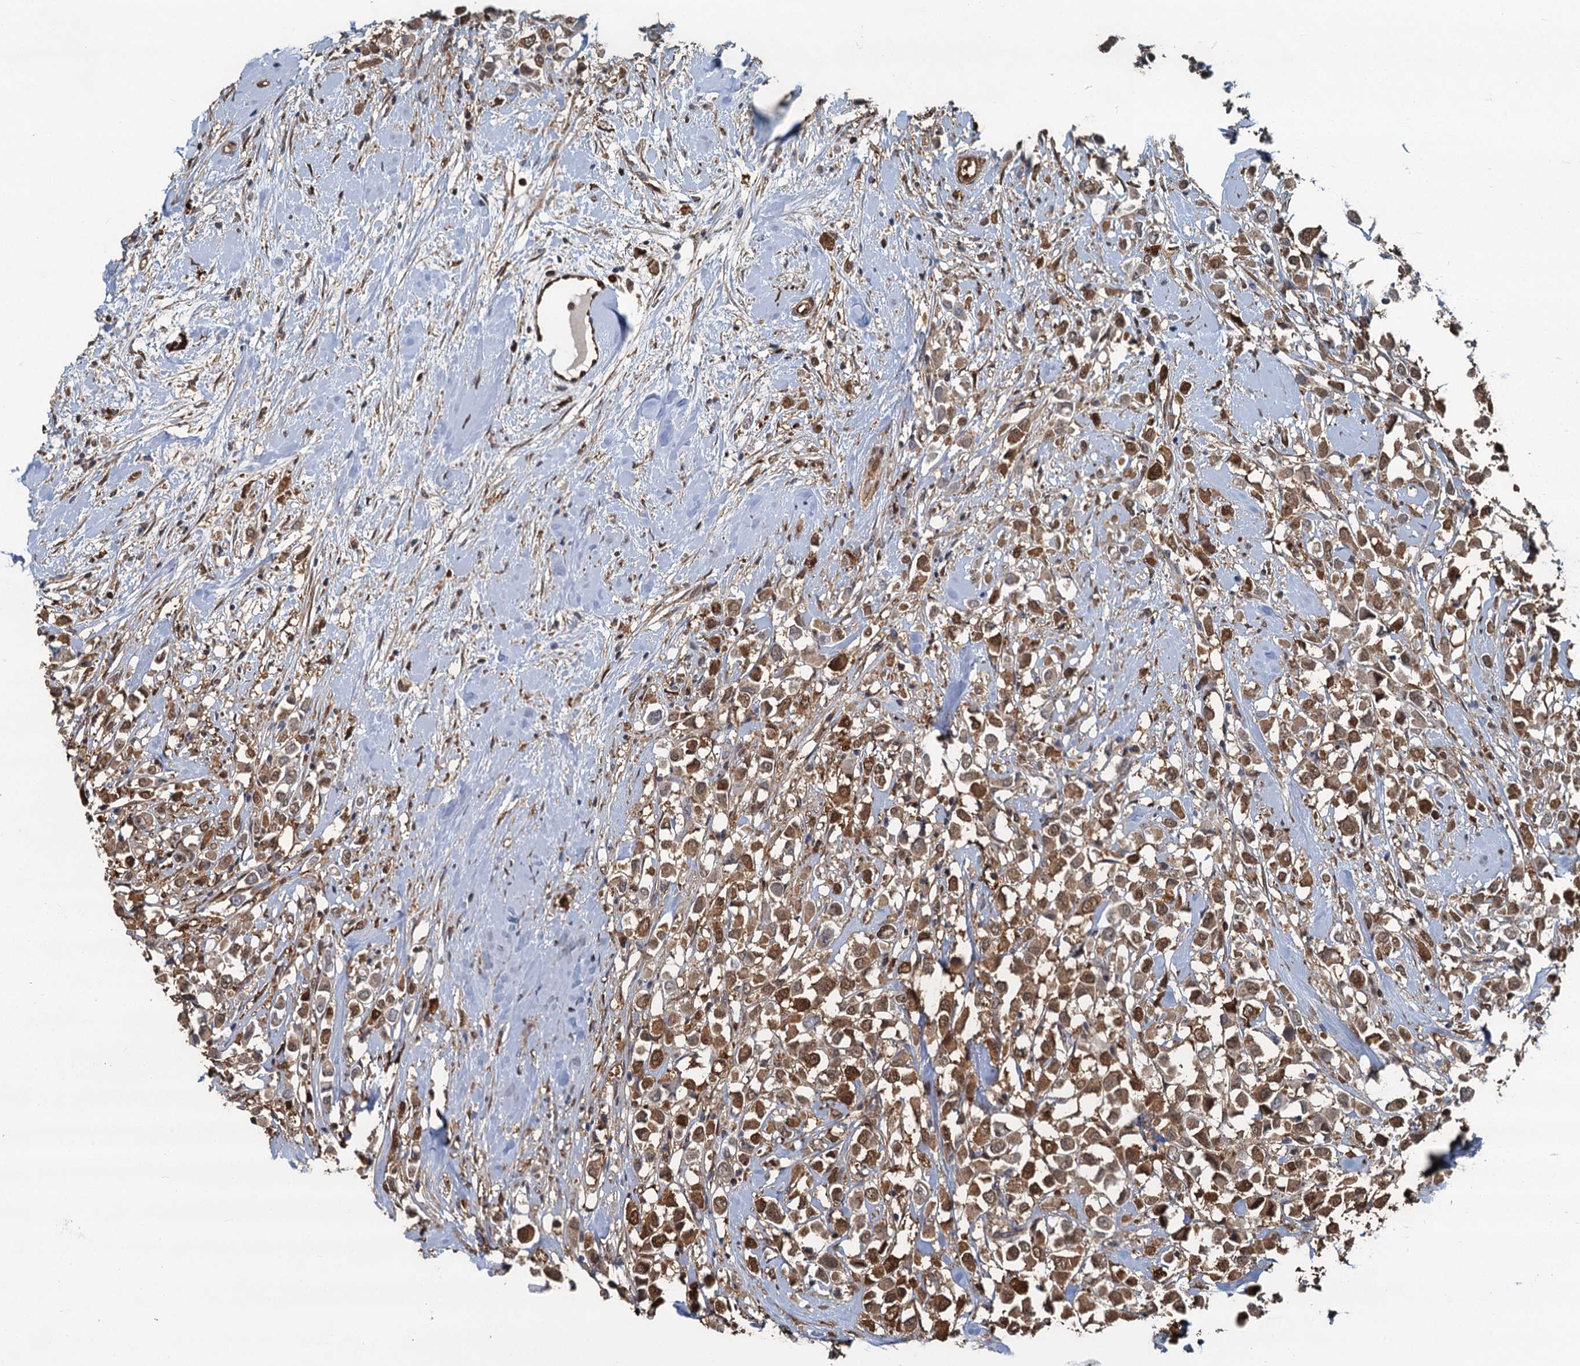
{"staining": {"intensity": "moderate", "quantity": ">75%", "location": "cytoplasmic/membranous,nuclear"}, "tissue": "breast cancer", "cell_type": "Tumor cells", "image_type": "cancer", "snomed": [{"axis": "morphology", "description": "Duct carcinoma"}, {"axis": "topography", "description": "Breast"}], "caption": "Approximately >75% of tumor cells in breast infiltrating ductal carcinoma demonstrate moderate cytoplasmic/membranous and nuclear protein staining as visualized by brown immunohistochemical staining.", "gene": "S100A6", "patient": {"sex": "female", "age": 87}}